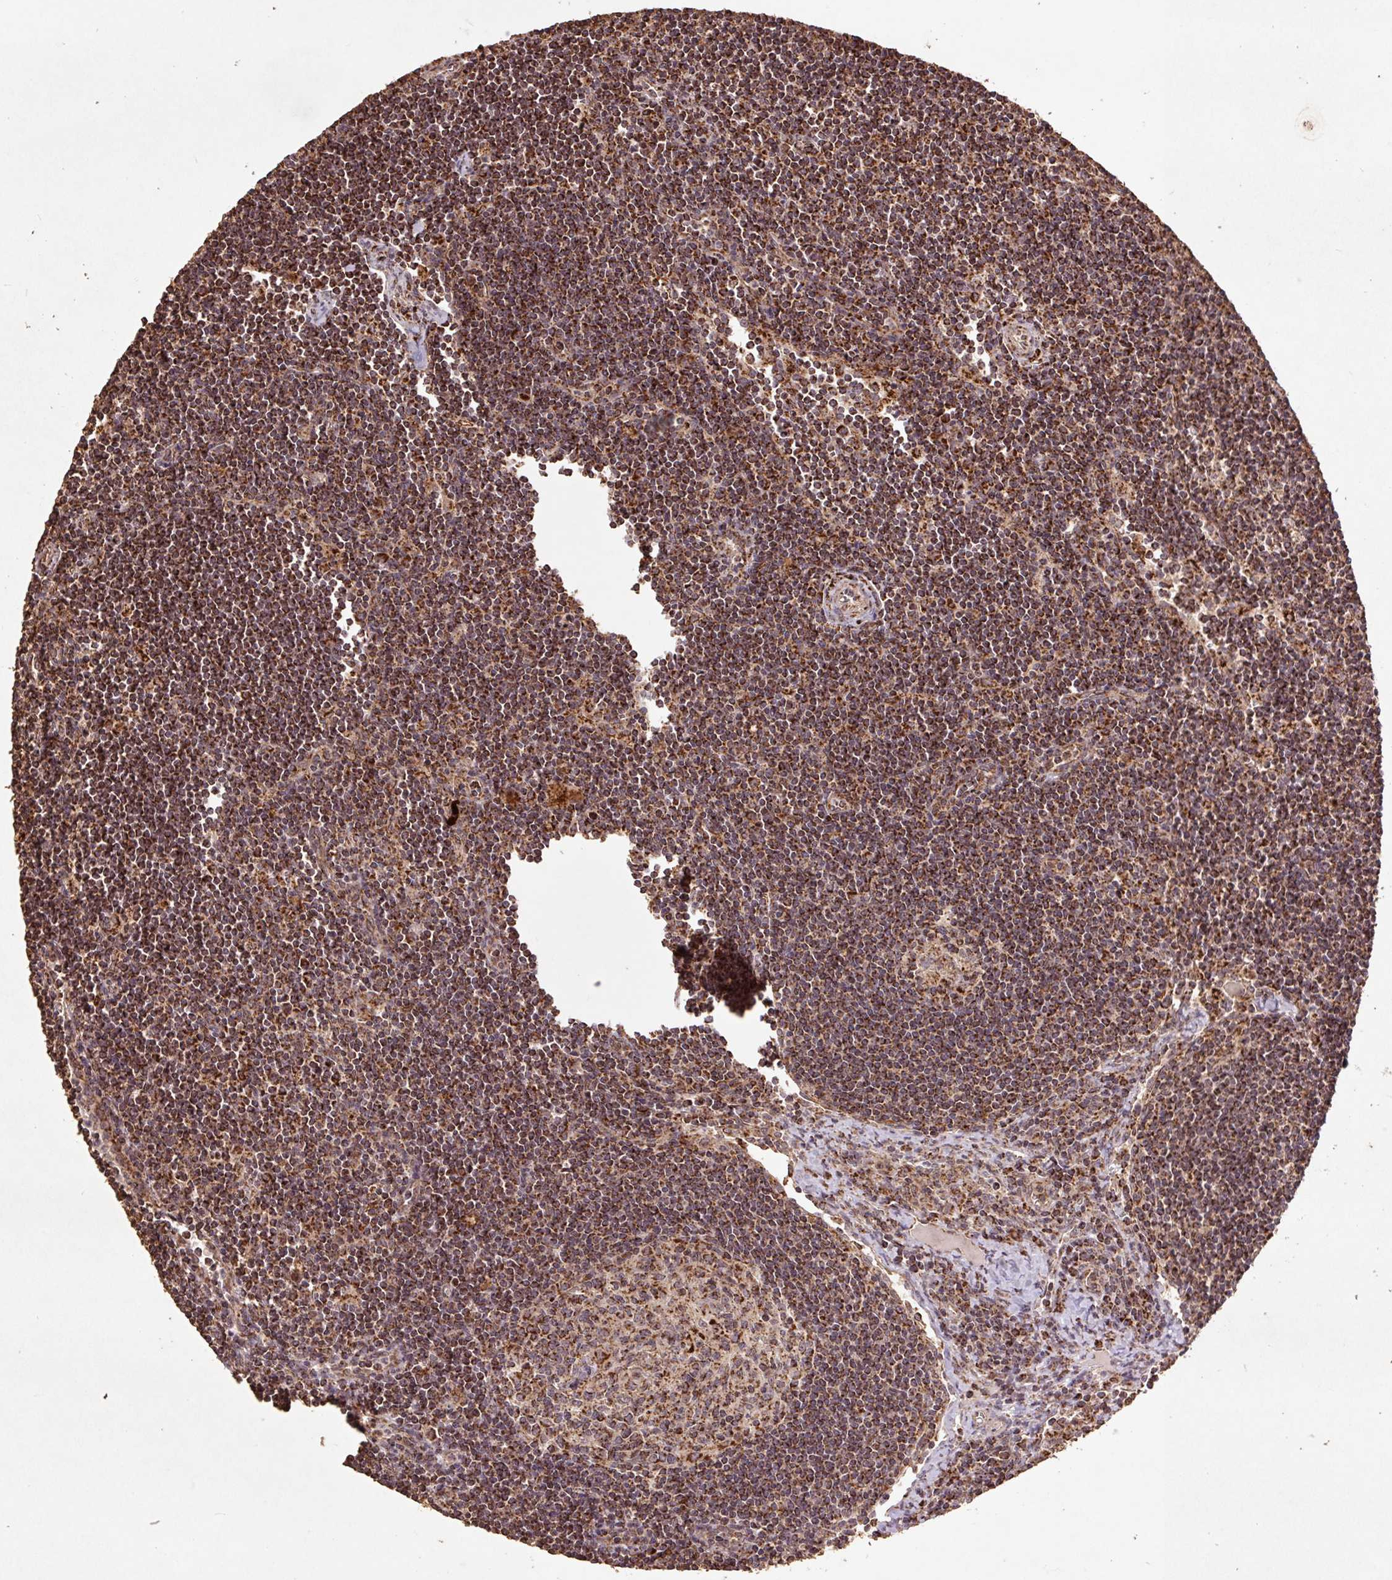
{"staining": {"intensity": "moderate", "quantity": ">75%", "location": "cytoplasmic/membranous"}, "tissue": "lymph node", "cell_type": "Germinal center cells", "image_type": "normal", "snomed": [{"axis": "morphology", "description": "Normal tissue, NOS"}, {"axis": "topography", "description": "Lymph node"}], "caption": "Immunohistochemistry (IHC) photomicrograph of normal lymph node stained for a protein (brown), which reveals medium levels of moderate cytoplasmic/membranous staining in about >75% of germinal center cells.", "gene": "ATP5F1A", "patient": {"sex": "female", "age": 29}}